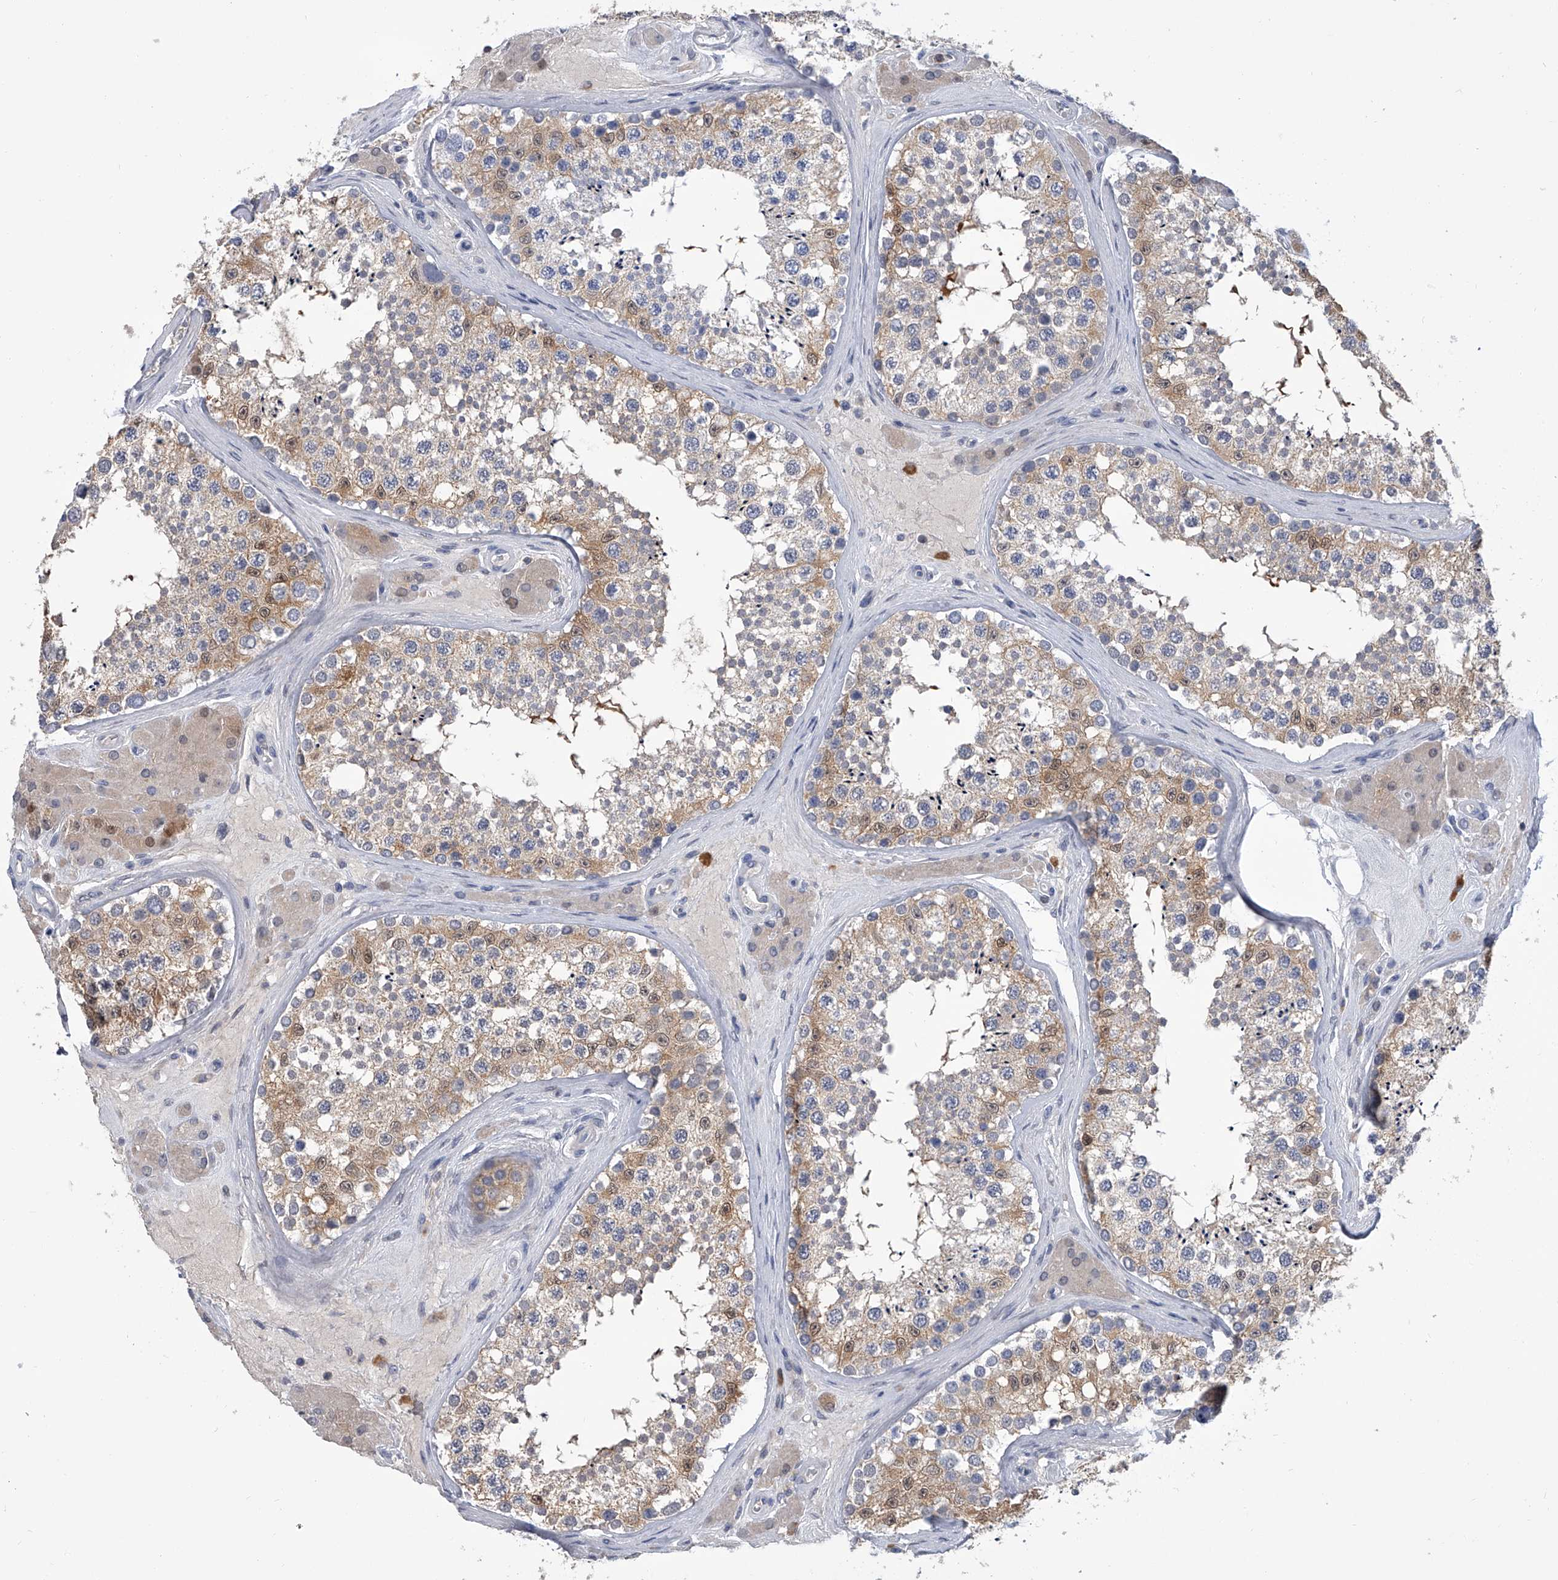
{"staining": {"intensity": "moderate", "quantity": "<25%", "location": "cytoplasmic/membranous,nuclear"}, "tissue": "testis", "cell_type": "Cells in seminiferous ducts", "image_type": "normal", "snomed": [{"axis": "morphology", "description": "Normal tissue, NOS"}, {"axis": "topography", "description": "Testis"}], "caption": "A brown stain shows moderate cytoplasmic/membranous,nuclear expression of a protein in cells in seminiferous ducts of unremarkable human testis. (DAB (3,3'-diaminobenzidine) IHC, brown staining for protein, blue staining for nuclei).", "gene": "SERPINB9", "patient": {"sex": "male", "age": 46}}